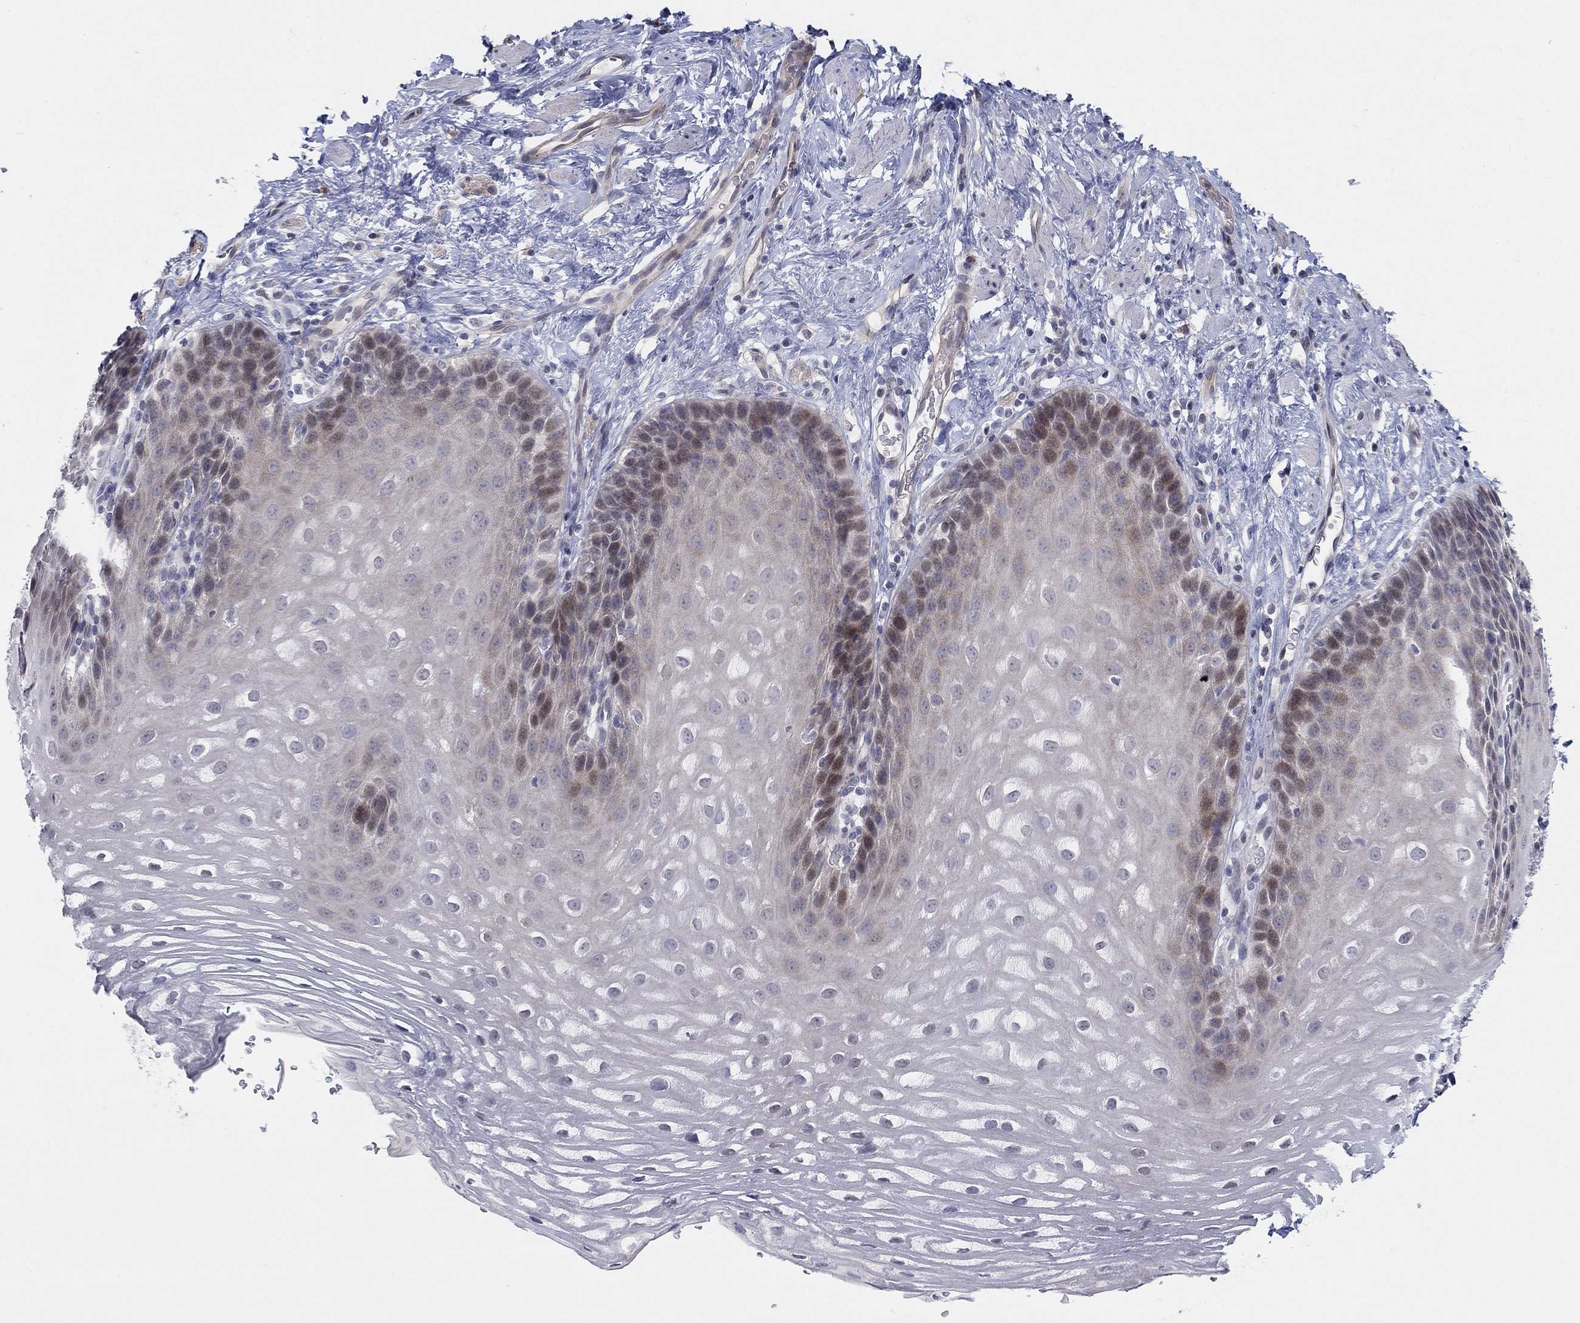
{"staining": {"intensity": "moderate", "quantity": "<25%", "location": "nuclear"}, "tissue": "esophagus", "cell_type": "Squamous epithelial cells", "image_type": "normal", "snomed": [{"axis": "morphology", "description": "Normal tissue, NOS"}, {"axis": "topography", "description": "Esophagus"}], "caption": "Esophagus stained for a protein shows moderate nuclear positivity in squamous epithelial cells. The staining is performed using DAB (3,3'-diaminobenzidine) brown chromogen to label protein expression. The nuclei are counter-stained blue using hematoxylin.", "gene": "AMN1", "patient": {"sex": "male", "age": 64}}